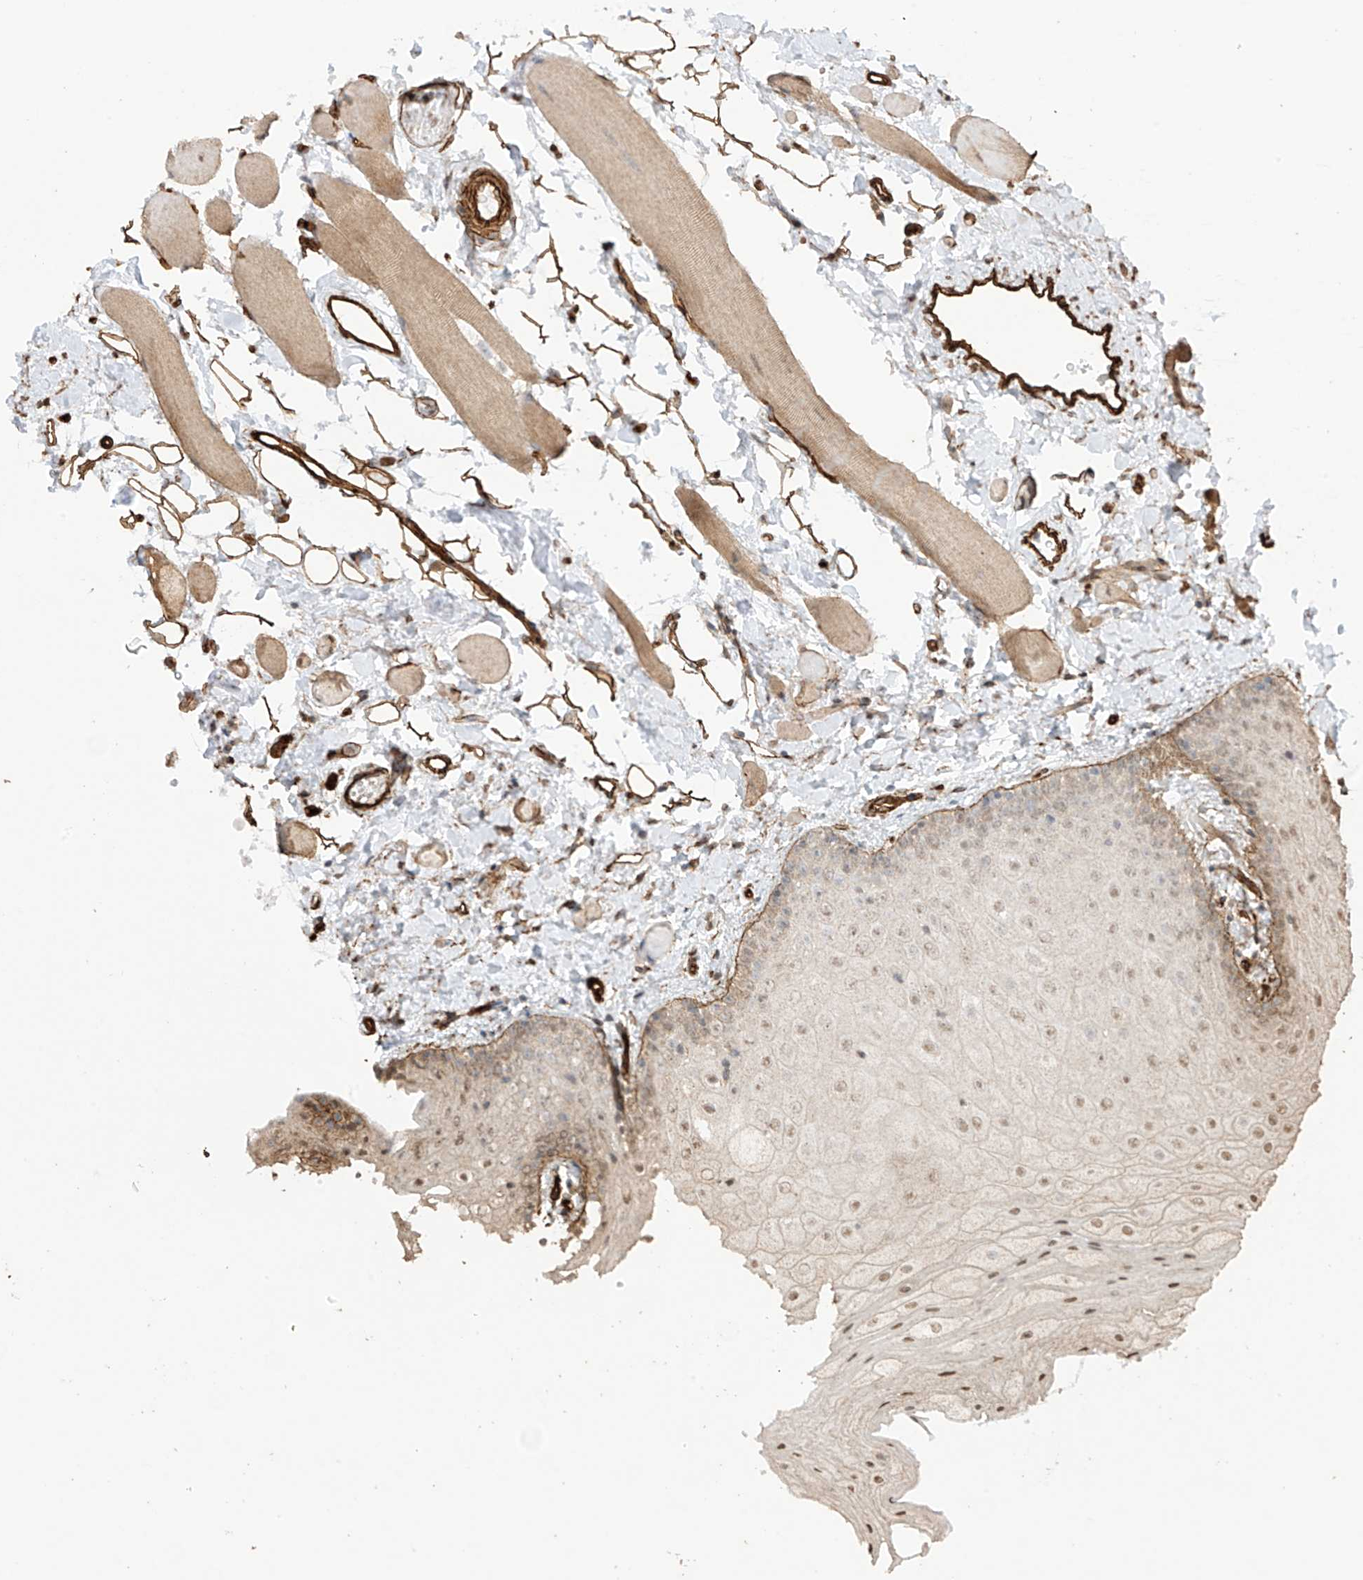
{"staining": {"intensity": "moderate", "quantity": "25%-75%", "location": "cytoplasmic/membranous,nuclear"}, "tissue": "oral mucosa", "cell_type": "Squamous epithelial cells", "image_type": "normal", "snomed": [{"axis": "morphology", "description": "Normal tissue, NOS"}, {"axis": "topography", "description": "Oral tissue"}], "caption": "Squamous epithelial cells reveal moderate cytoplasmic/membranous,nuclear staining in about 25%-75% of cells in benign oral mucosa. (DAB (3,3'-diaminobenzidine) IHC, brown staining for protein, blue staining for nuclei).", "gene": "TTLL5", "patient": {"sex": "male", "age": 28}}